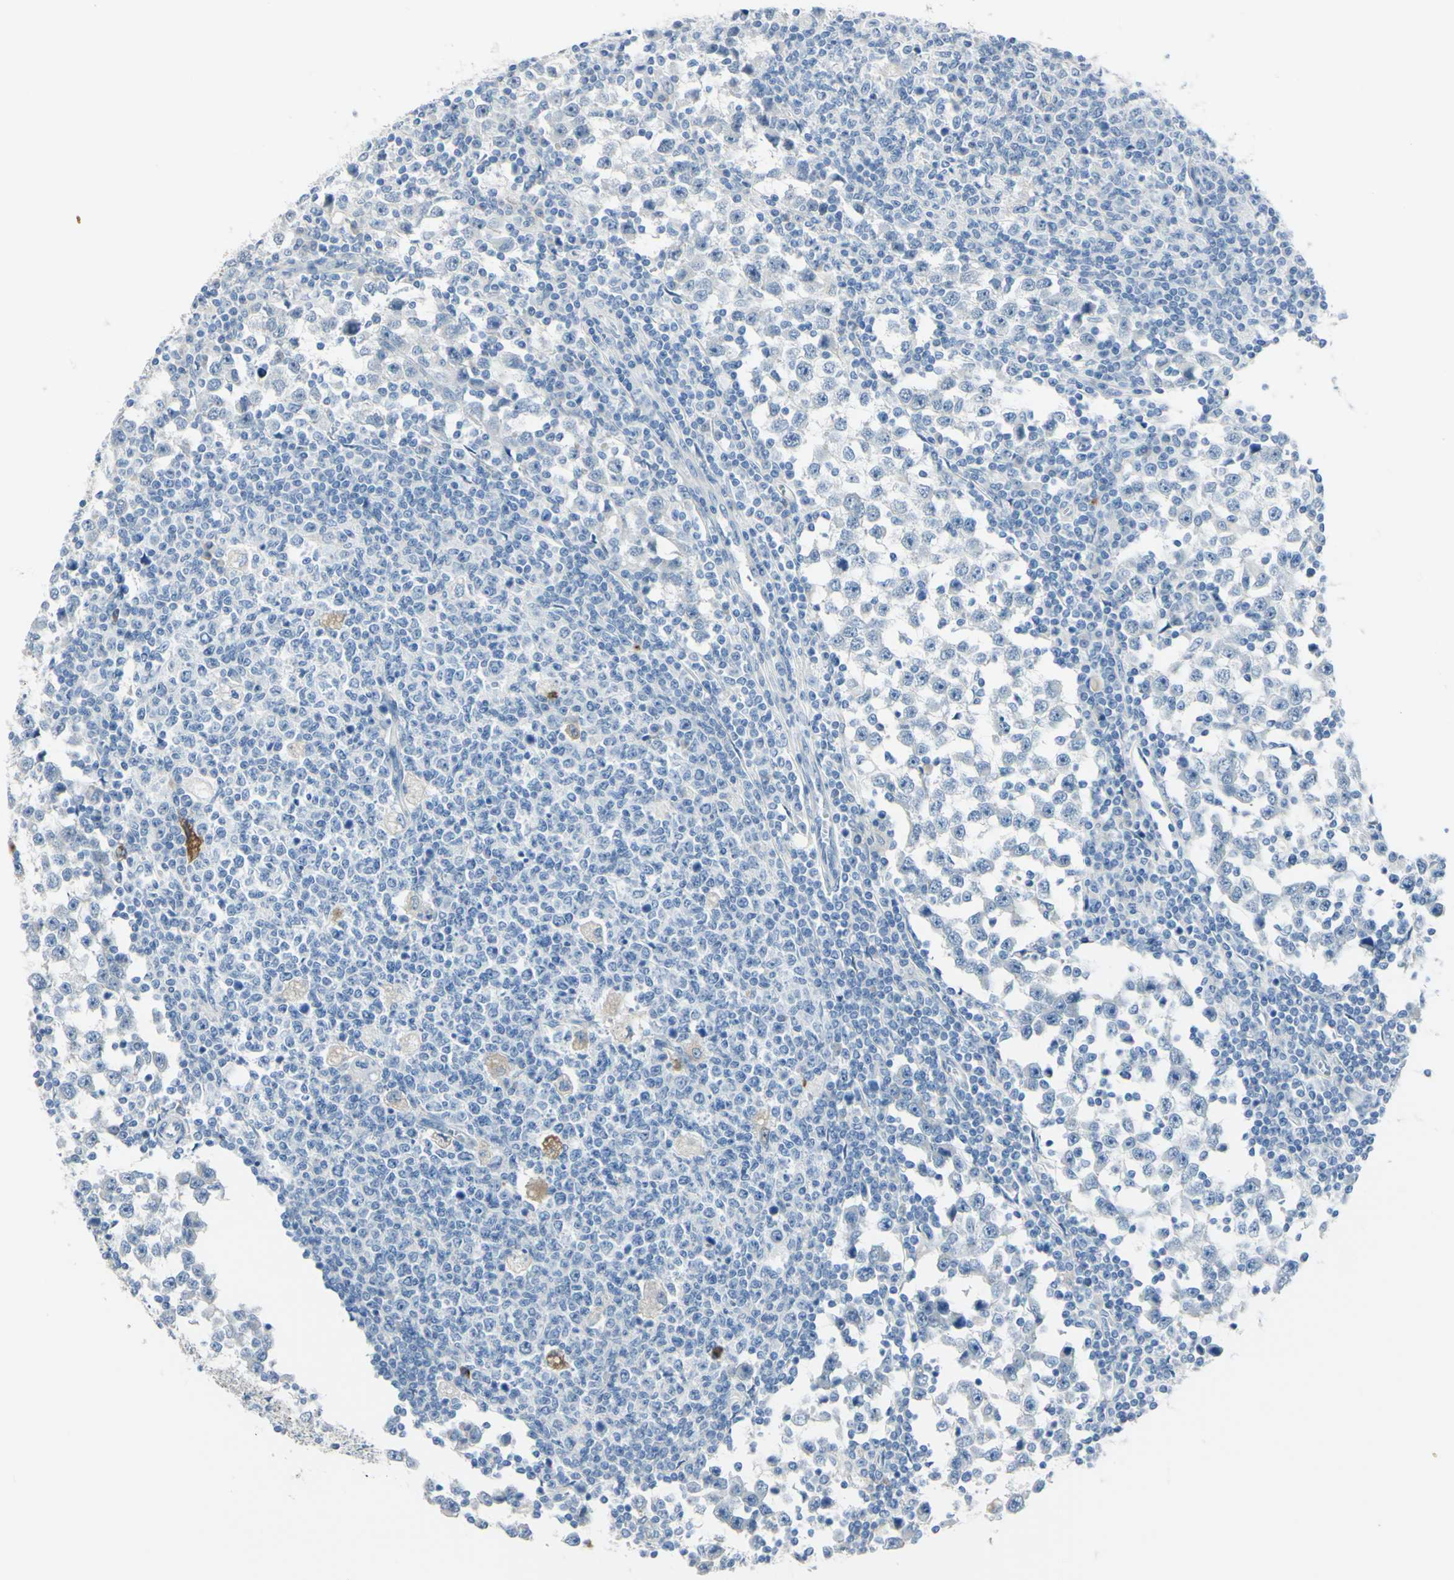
{"staining": {"intensity": "negative", "quantity": "none", "location": "none"}, "tissue": "testis cancer", "cell_type": "Tumor cells", "image_type": "cancer", "snomed": [{"axis": "morphology", "description": "Seminoma, NOS"}, {"axis": "topography", "description": "Testis"}], "caption": "A photomicrograph of testis seminoma stained for a protein demonstrates no brown staining in tumor cells.", "gene": "ZNF557", "patient": {"sex": "male", "age": 65}}